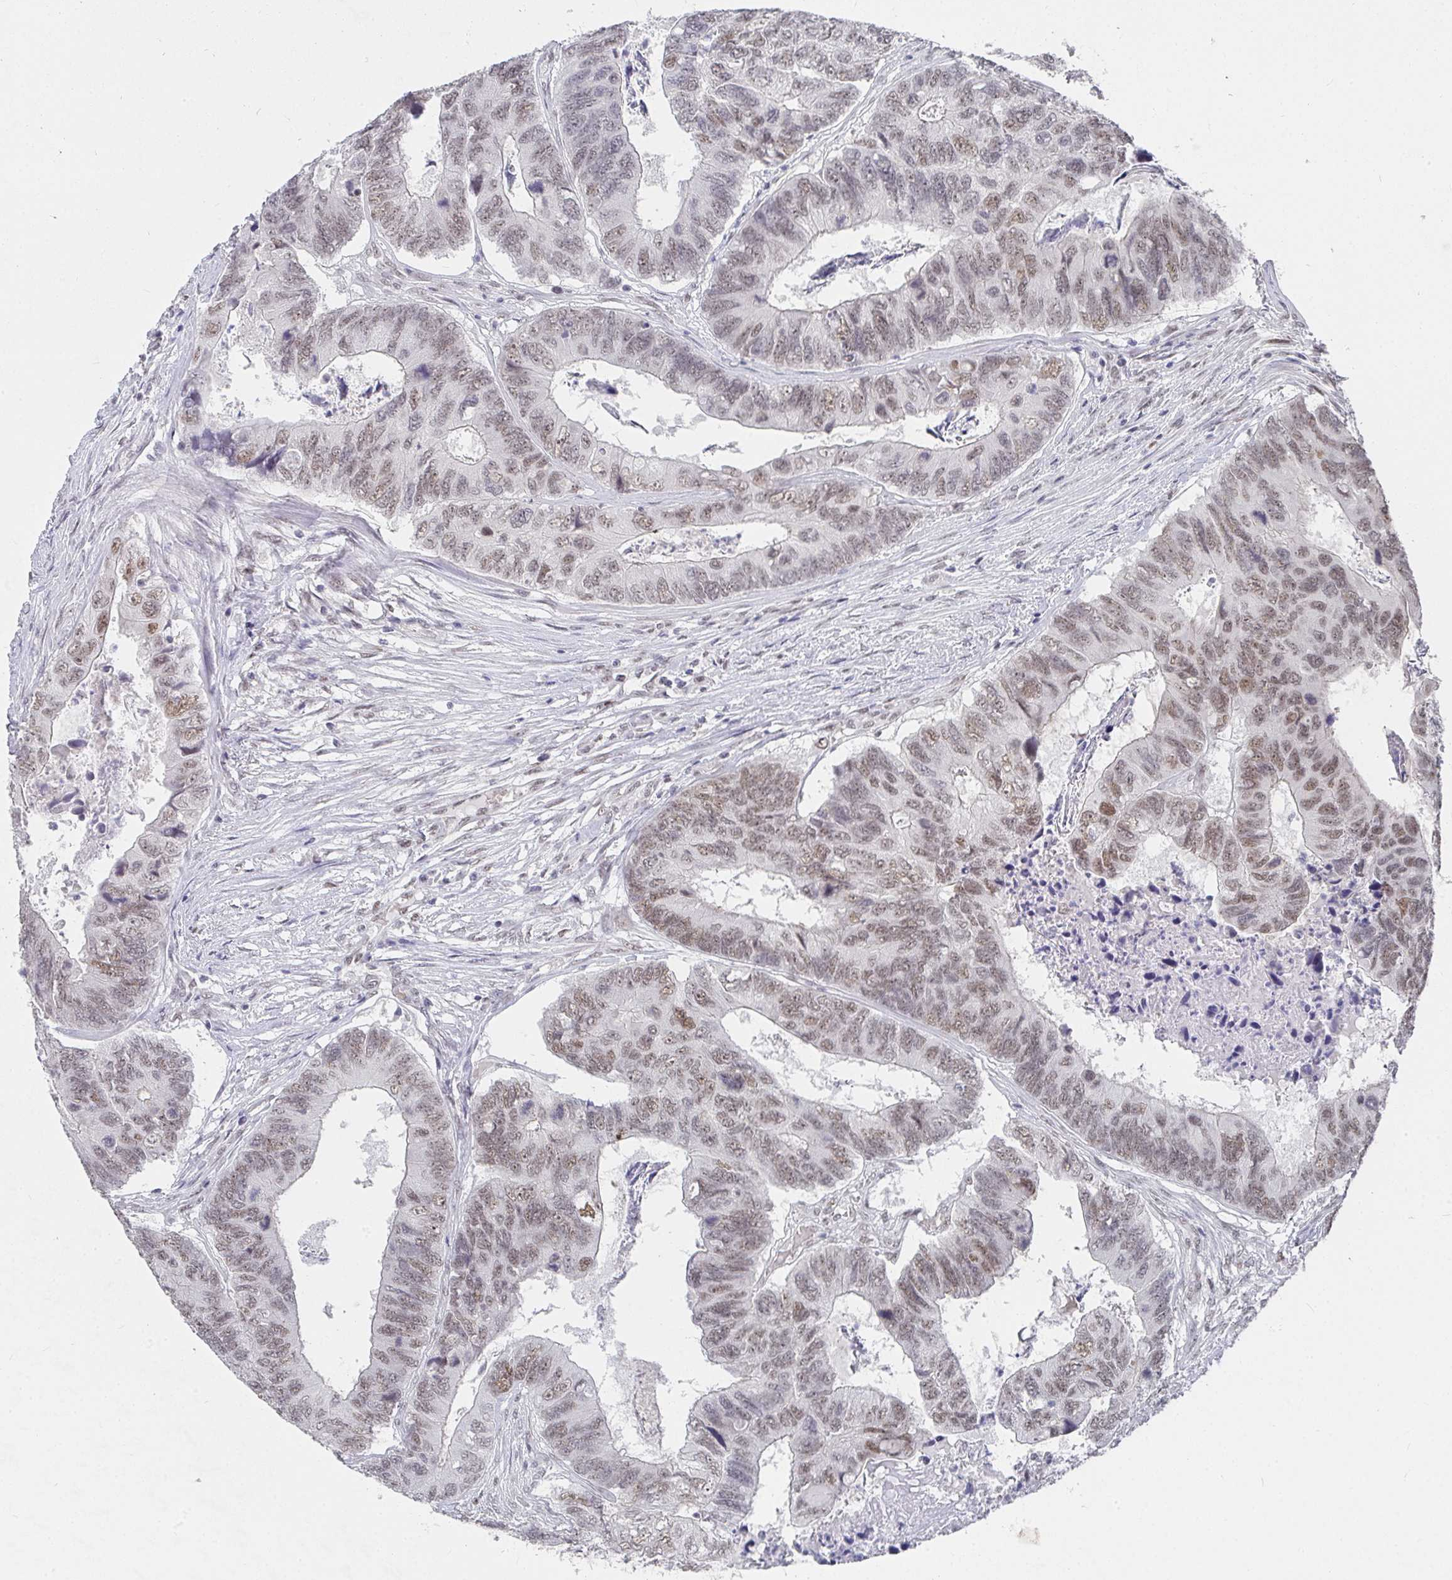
{"staining": {"intensity": "moderate", "quantity": ">75%", "location": "nuclear"}, "tissue": "colorectal cancer", "cell_type": "Tumor cells", "image_type": "cancer", "snomed": [{"axis": "morphology", "description": "Adenocarcinoma, NOS"}, {"axis": "topography", "description": "Colon"}], "caption": "Moderate nuclear positivity is present in approximately >75% of tumor cells in colorectal cancer (adenocarcinoma).", "gene": "RCOR1", "patient": {"sex": "female", "age": 67}}